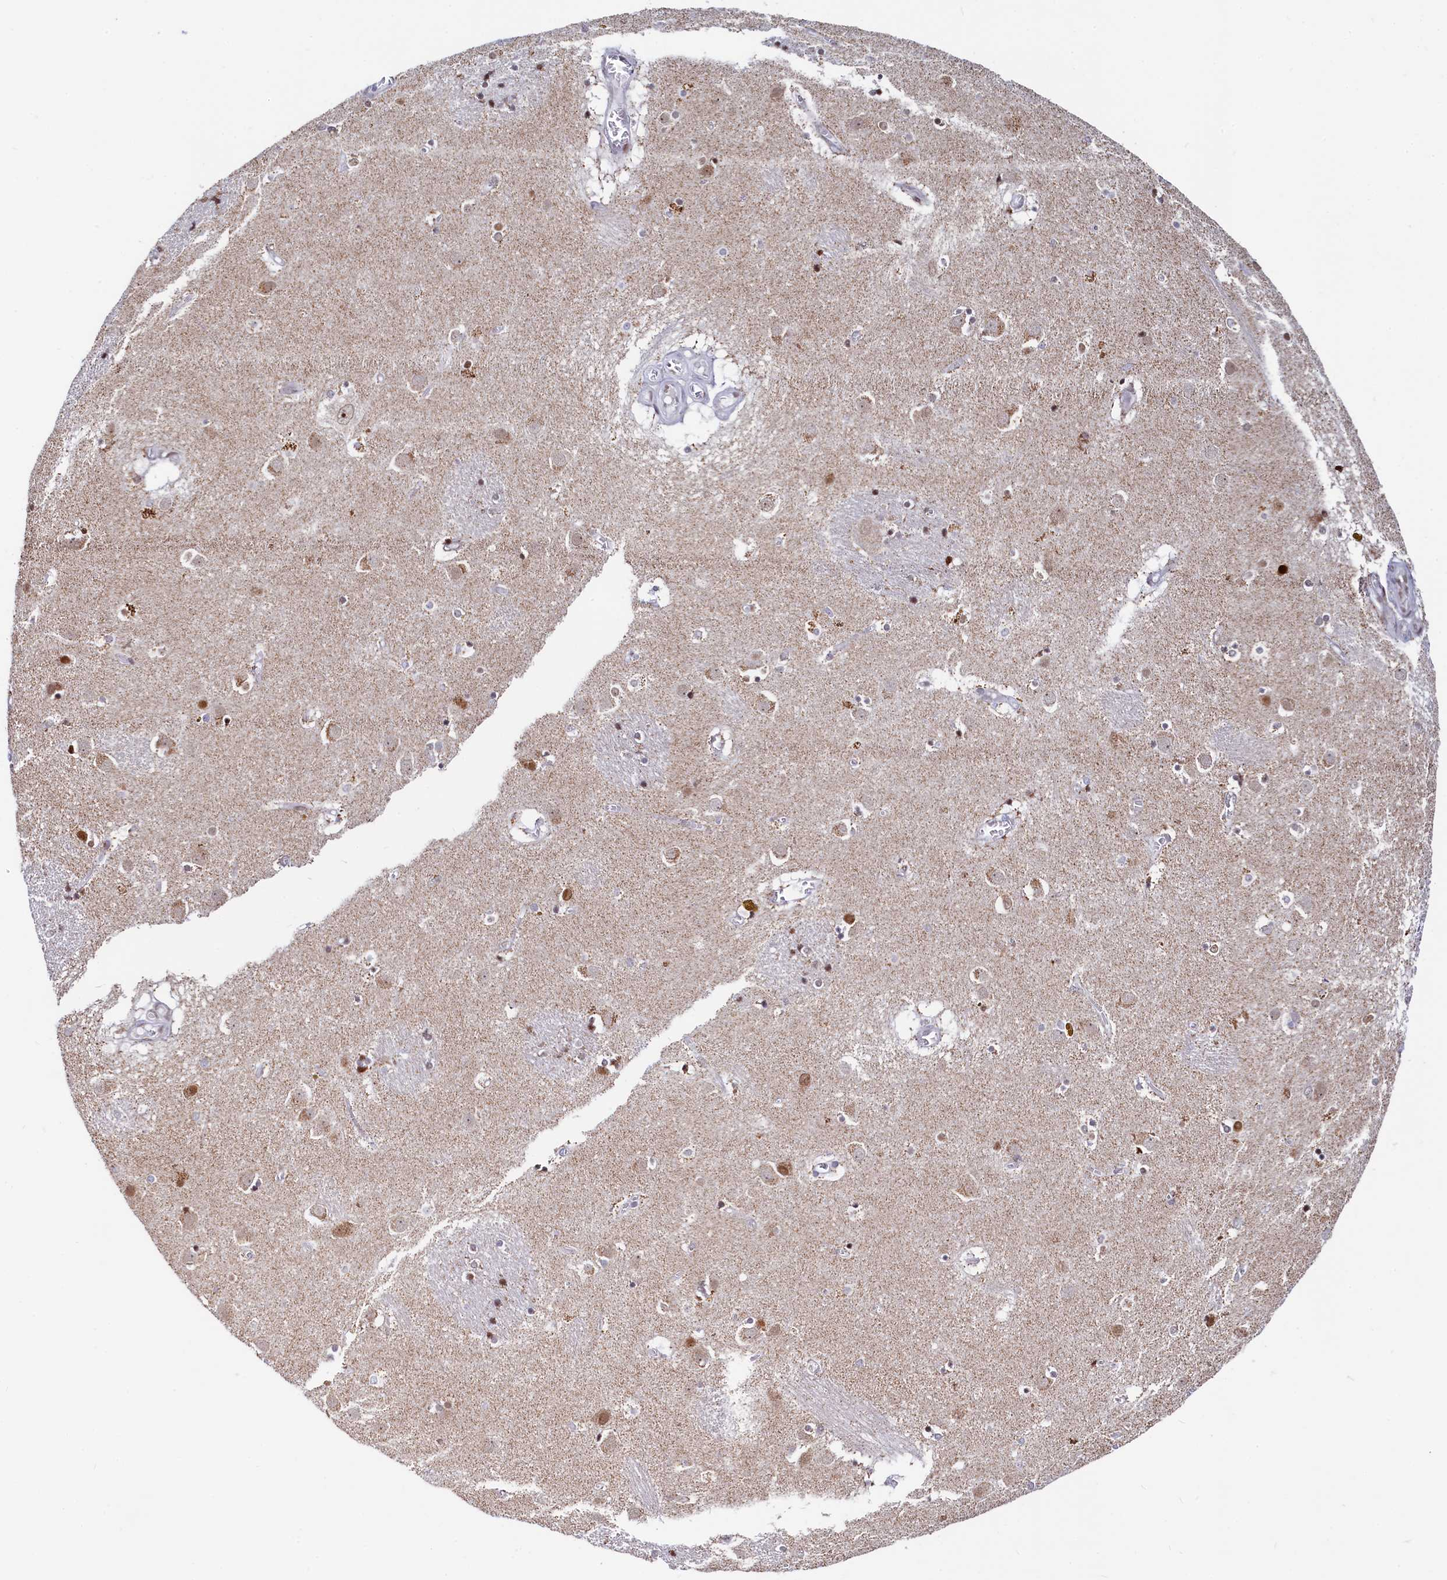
{"staining": {"intensity": "moderate", "quantity": "<25%", "location": "nuclear"}, "tissue": "caudate", "cell_type": "Glial cells", "image_type": "normal", "snomed": [{"axis": "morphology", "description": "Normal tissue, NOS"}, {"axis": "topography", "description": "Lateral ventricle wall"}], "caption": "A high-resolution image shows immunohistochemistry staining of benign caudate, which displays moderate nuclear positivity in about <25% of glial cells.", "gene": "HDGFL3", "patient": {"sex": "male", "age": 70}}